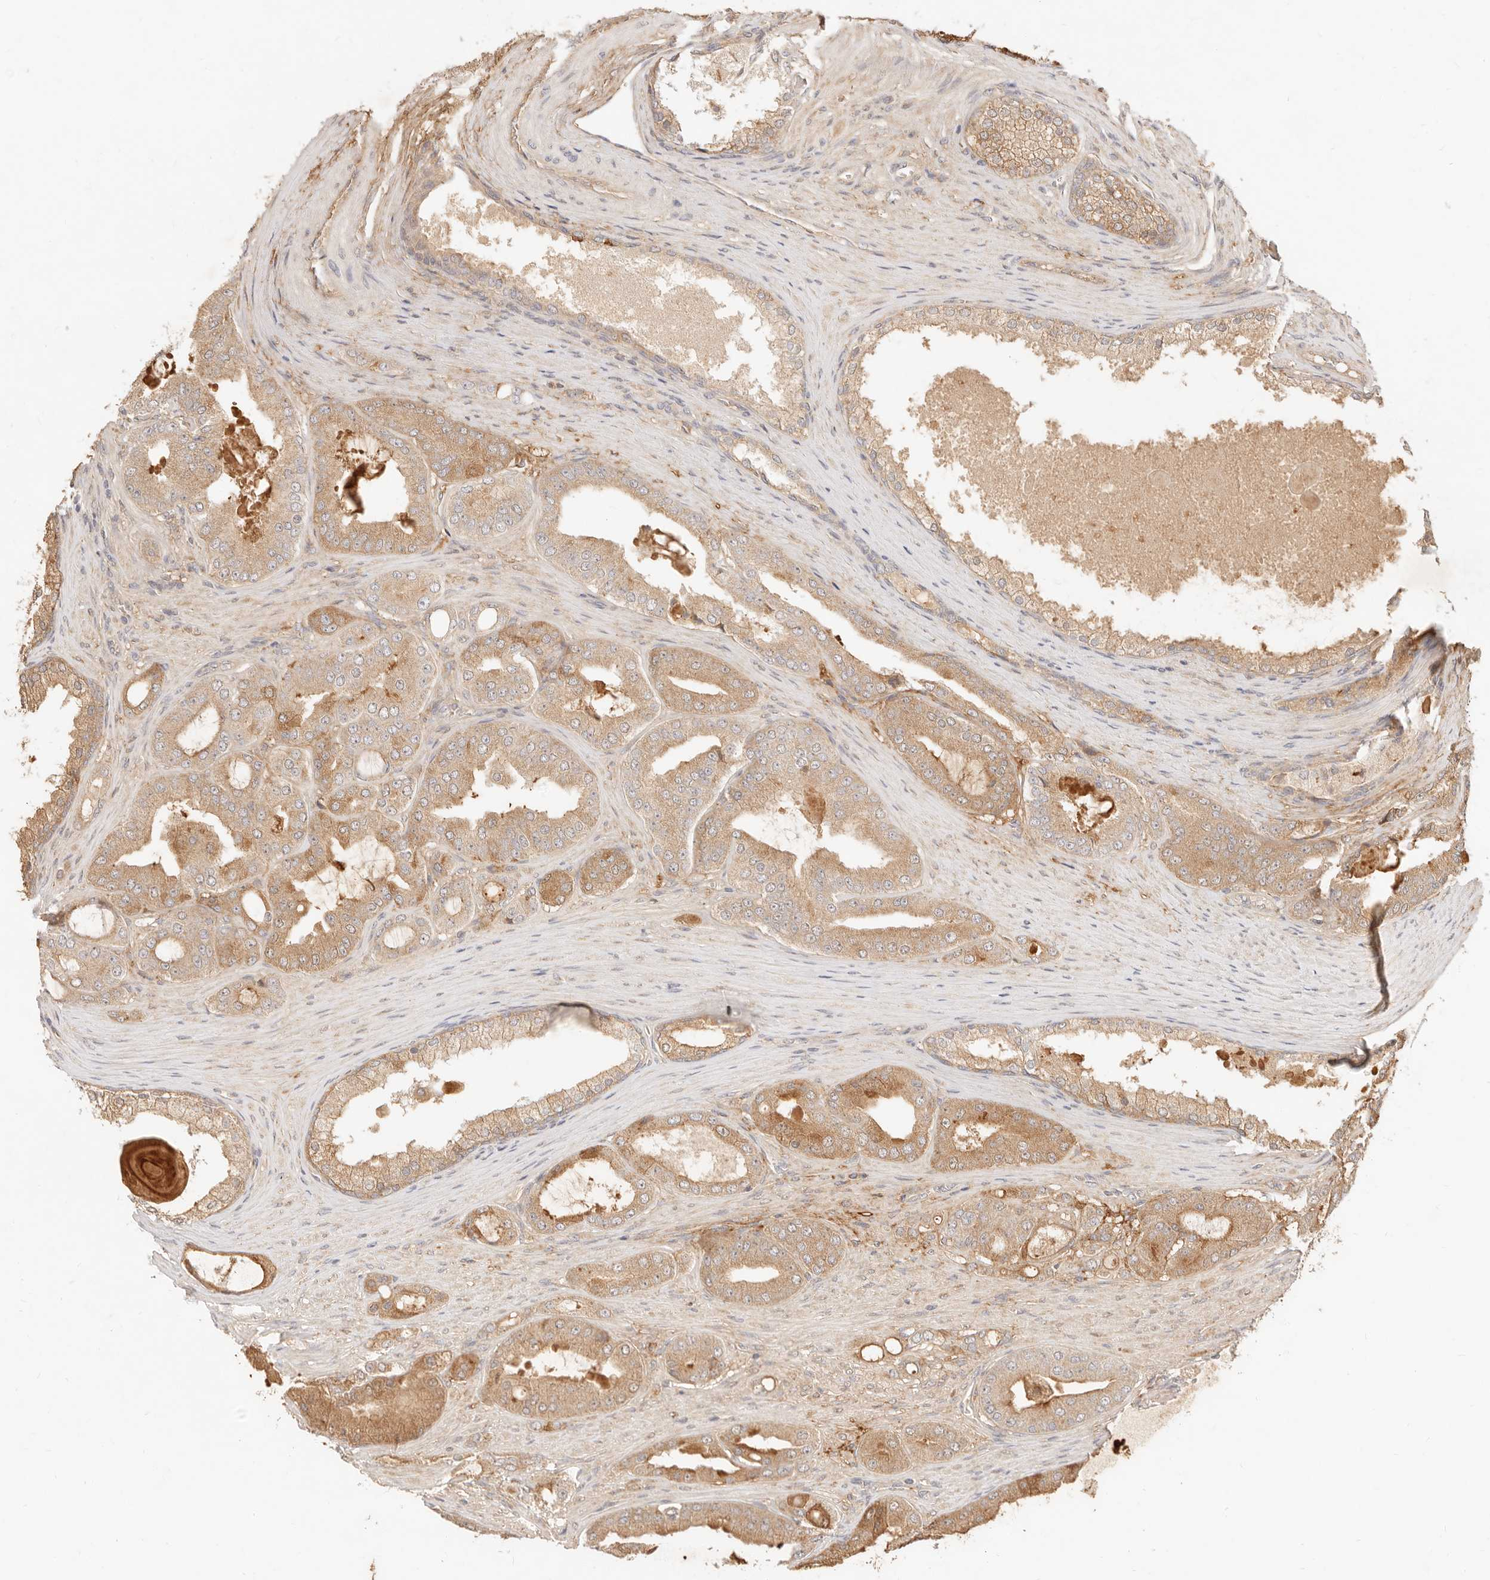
{"staining": {"intensity": "moderate", "quantity": ">75%", "location": "cytoplasmic/membranous"}, "tissue": "prostate cancer", "cell_type": "Tumor cells", "image_type": "cancer", "snomed": [{"axis": "morphology", "description": "Adenocarcinoma, High grade"}, {"axis": "topography", "description": "Prostate"}], "caption": "A photomicrograph of prostate cancer (adenocarcinoma (high-grade)) stained for a protein reveals moderate cytoplasmic/membranous brown staining in tumor cells.", "gene": "UBXN10", "patient": {"sex": "male", "age": 60}}